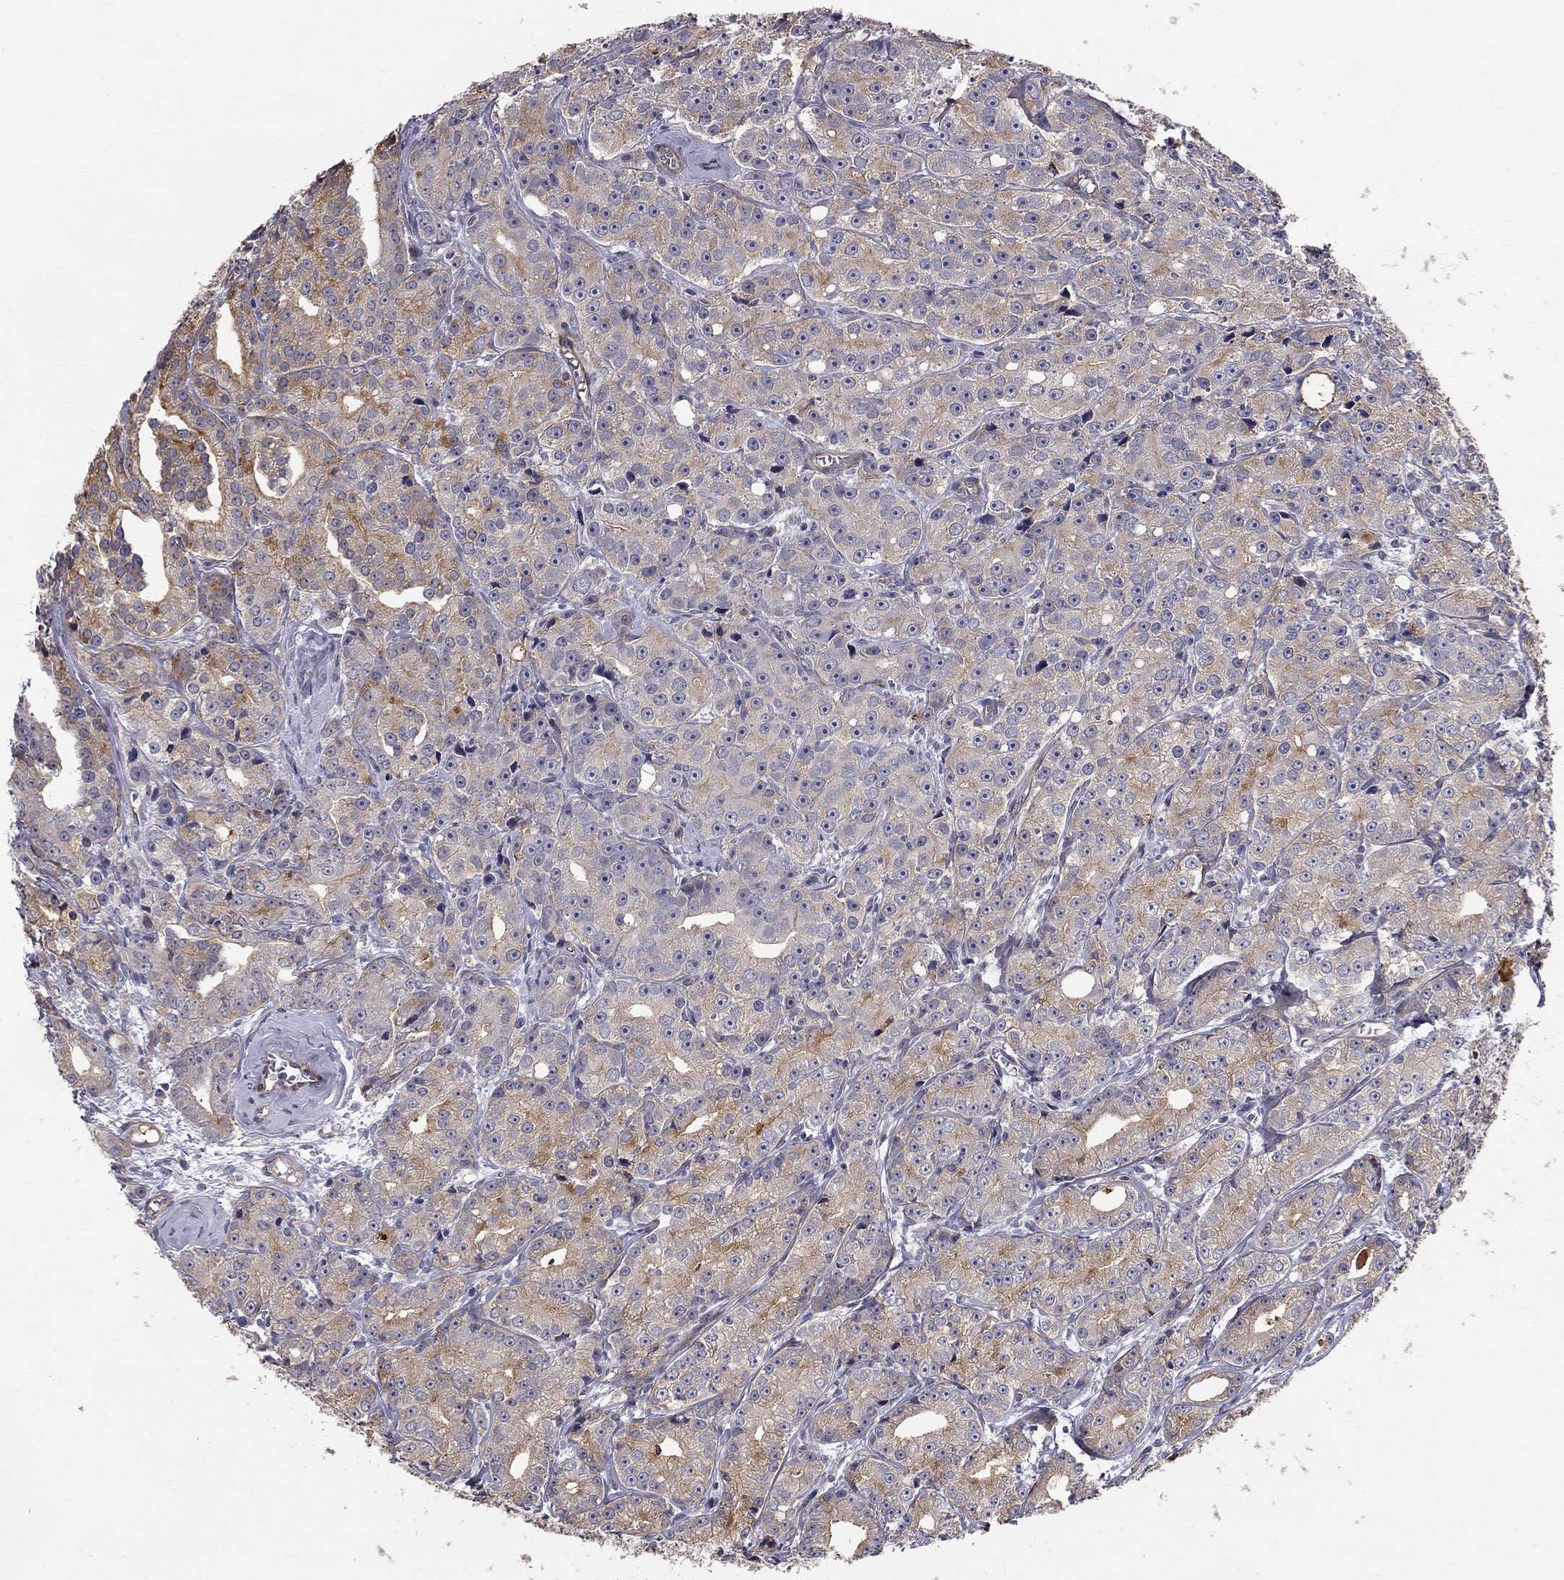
{"staining": {"intensity": "moderate", "quantity": "25%-75%", "location": "cytoplasmic/membranous"}, "tissue": "prostate cancer", "cell_type": "Tumor cells", "image_type": "cancer", "snomed": [{"axis": "morphology", "description": "Adenocarcinoma, Medium grade"}, {"axis": "topography", "description": "Prostate"}], "caption": "Moderate cytoplasmic/membranous protein positivity is identified in approximately 25%-75% of tumor cells in medium-grade adenocarcinoma (prostate). (DAB (3,3'-diaminobenzidine) = brown stain, brightfield microscopy at high magnification).", "gene": "GJB4", "patient": {"sex": "male", "age": 74}}